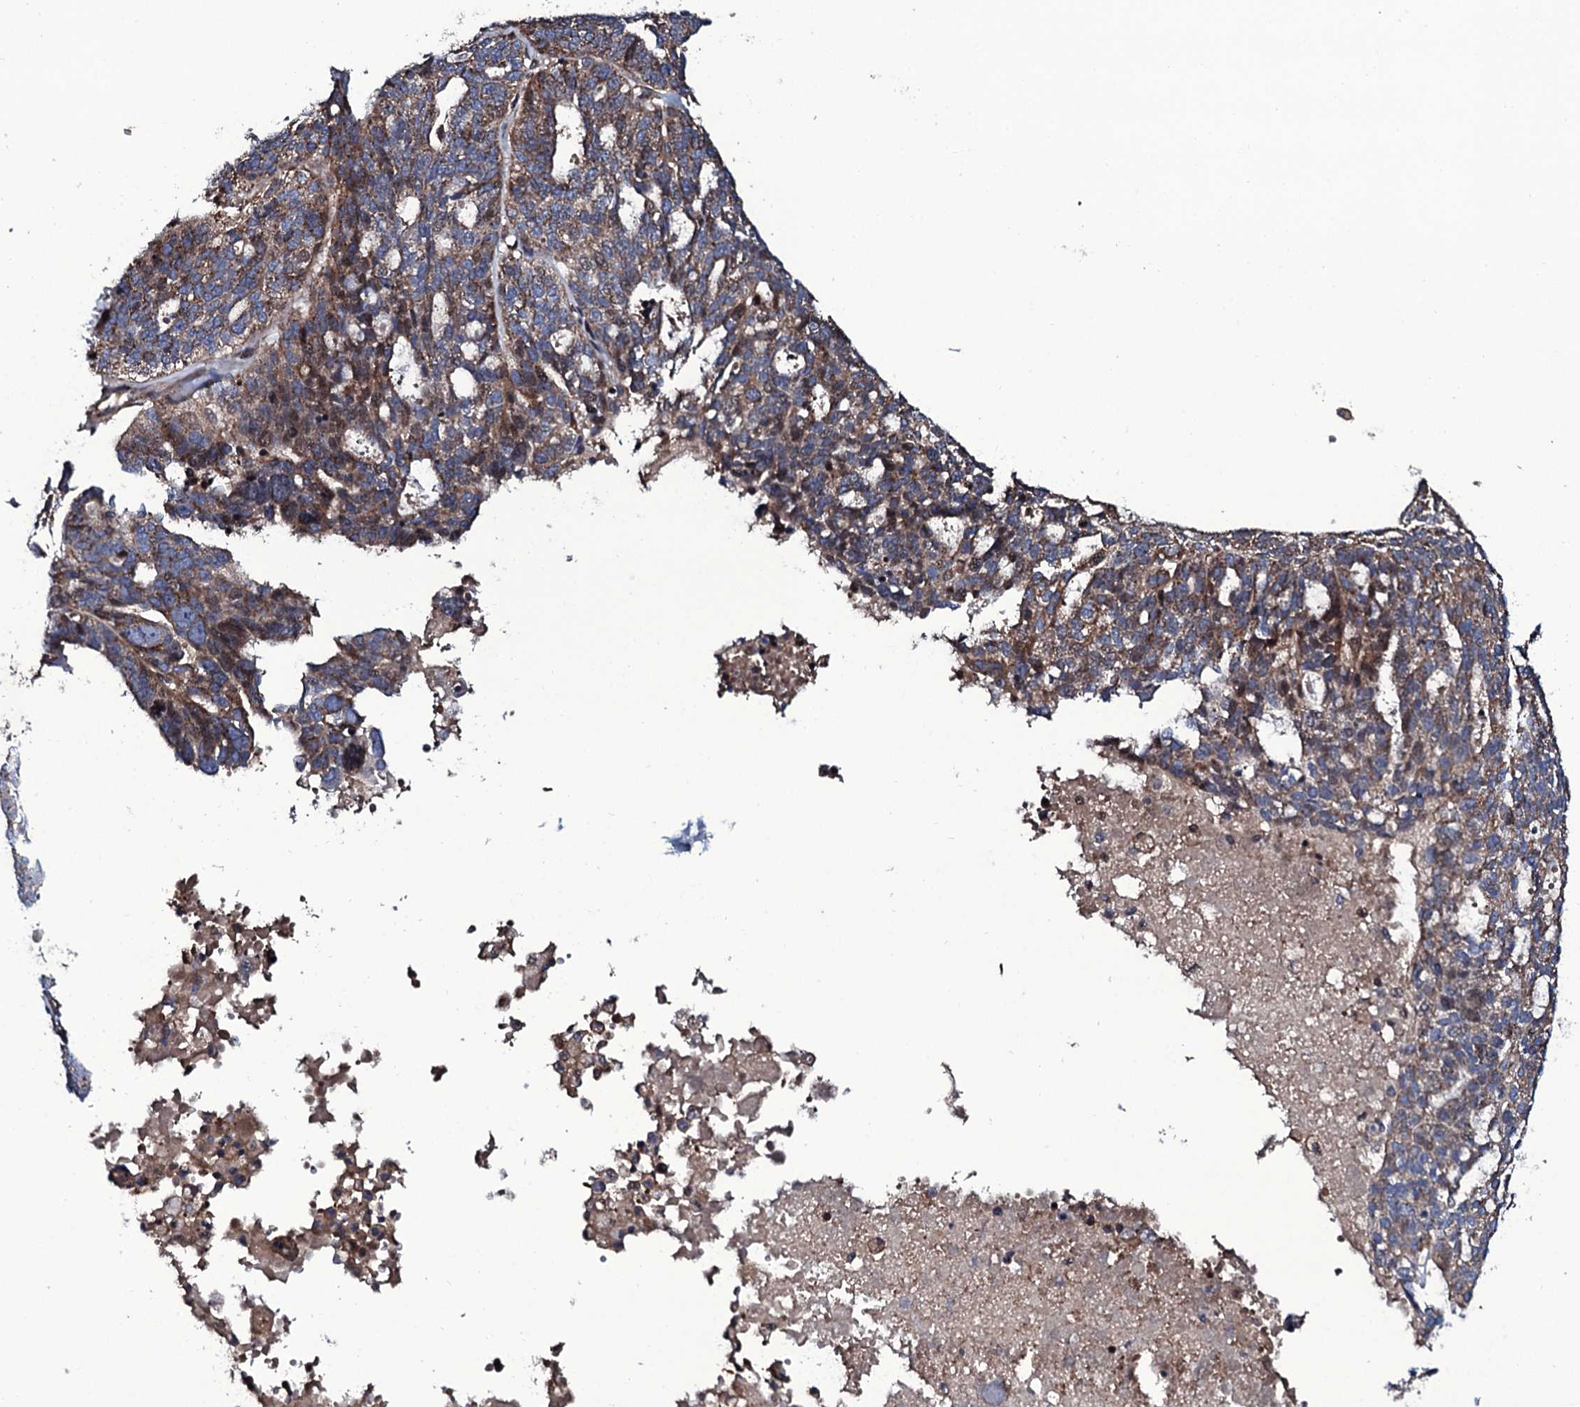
{"staining": {"intensity": "weak", "quantity": ">75%", "location": "cytoplasmic/membranous"}, "tissue": "ovarian cancer", "cell_type": "Tumor cells", "image_type": "cancer", "snomed": [{"axis": "morphology", "description": "Cystadenocarcinoma, serous, NOS"}, {"axis": "topography", "description": "Ovary"}], "caption": "Ovarian serous cystadenocarcinoma stained with a brown dye reveals weak cytoplasmic/membranous positive staining in about >75% of tumor cells.", "gene": "PLET1", "patient": {"sex": "female", "age": 59}}